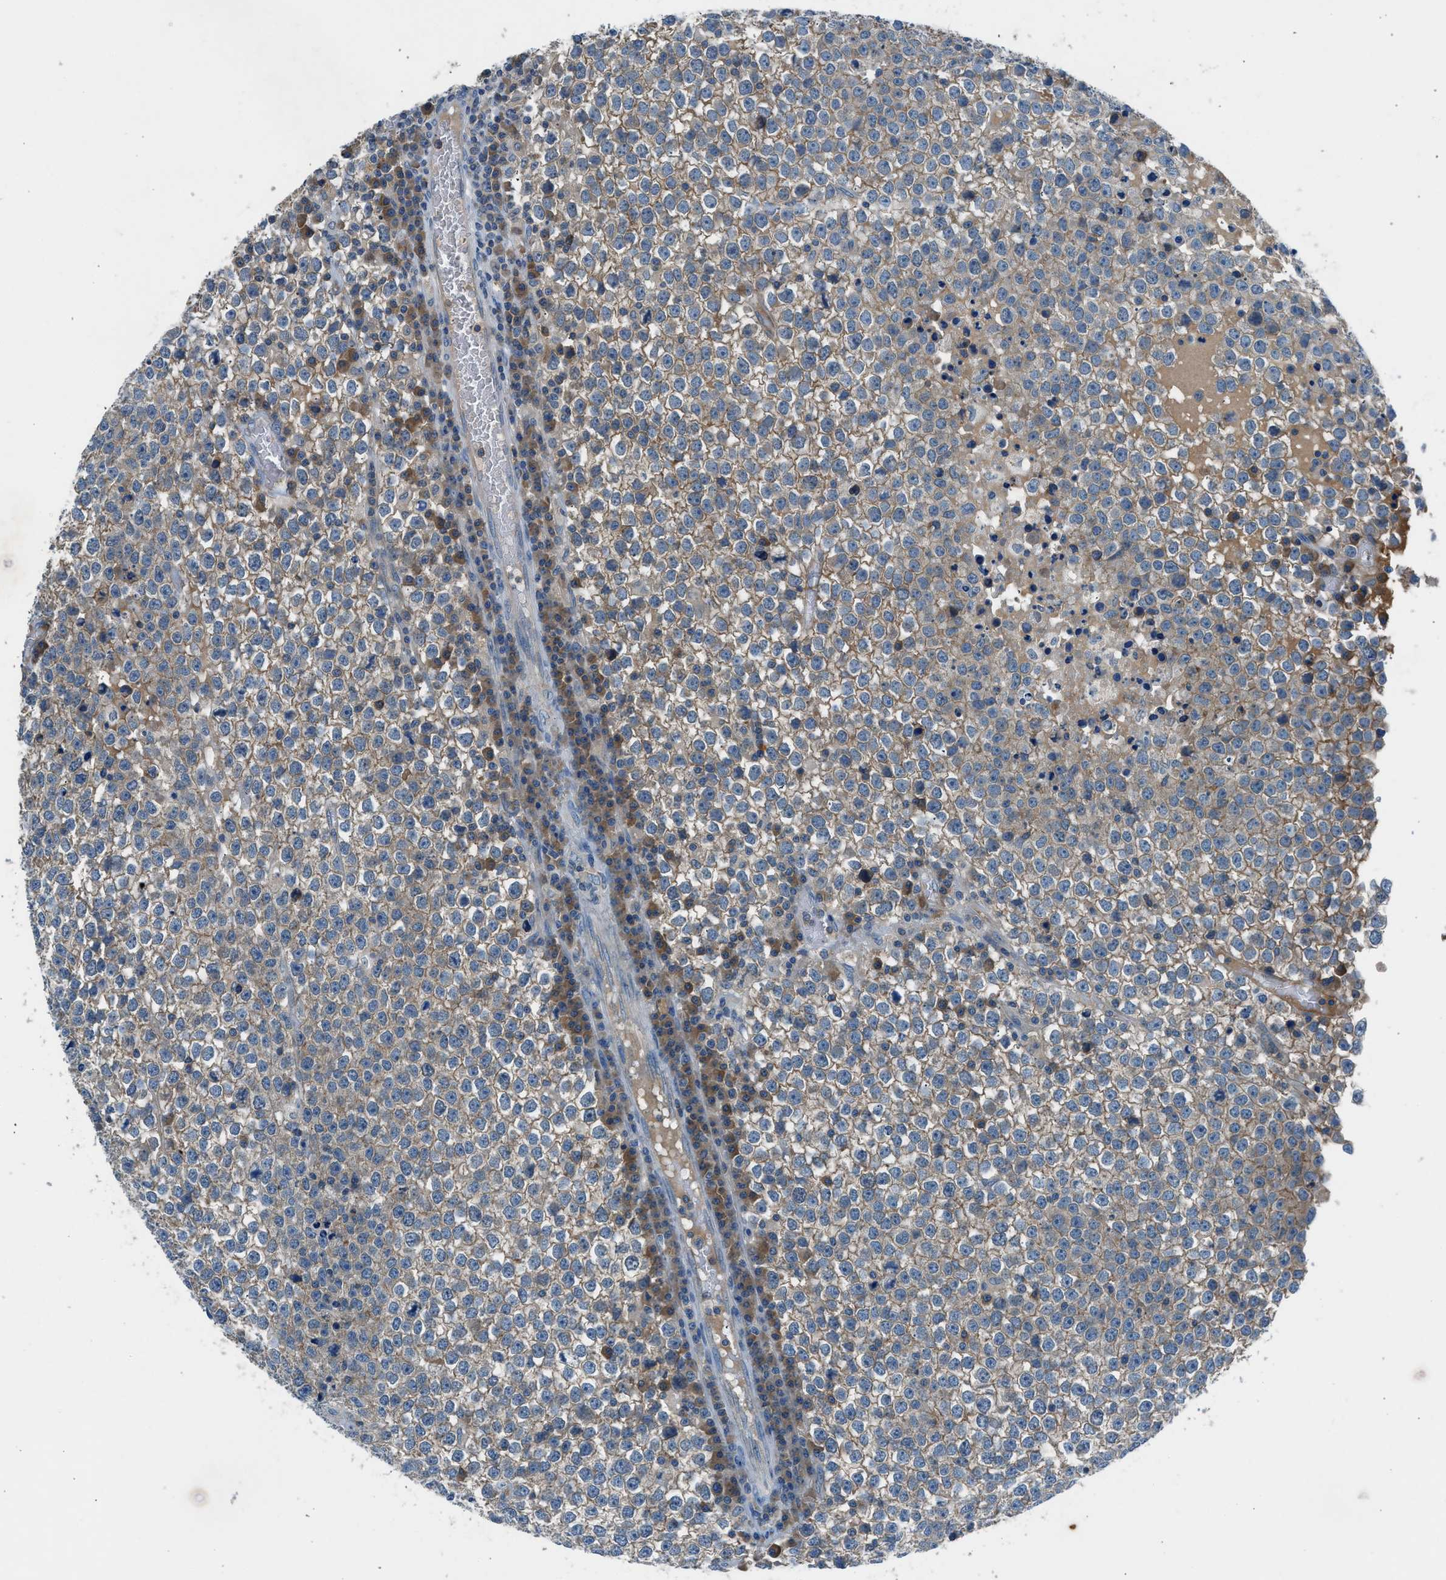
{"staining": {"intensity": "weak", "quantity": ">75%", "location": "cytoplasmic/membranous"}, "tissue": "testis cancer", "cell_type": "Tumor cells", "image_type": "cancer", "snomed": [{"axis": "morphology", "description": "Seminoma, NOS"}, {"axis": "topography", "description": "Testis"}], "caption": "Brown immunohistochemical staining in testis cancer demonstrates weak cytoplasmic/membranous expression in about >75% of tumor cells.", "gene": "BMP1", "patient": {"sex": "male", "age": 65}}